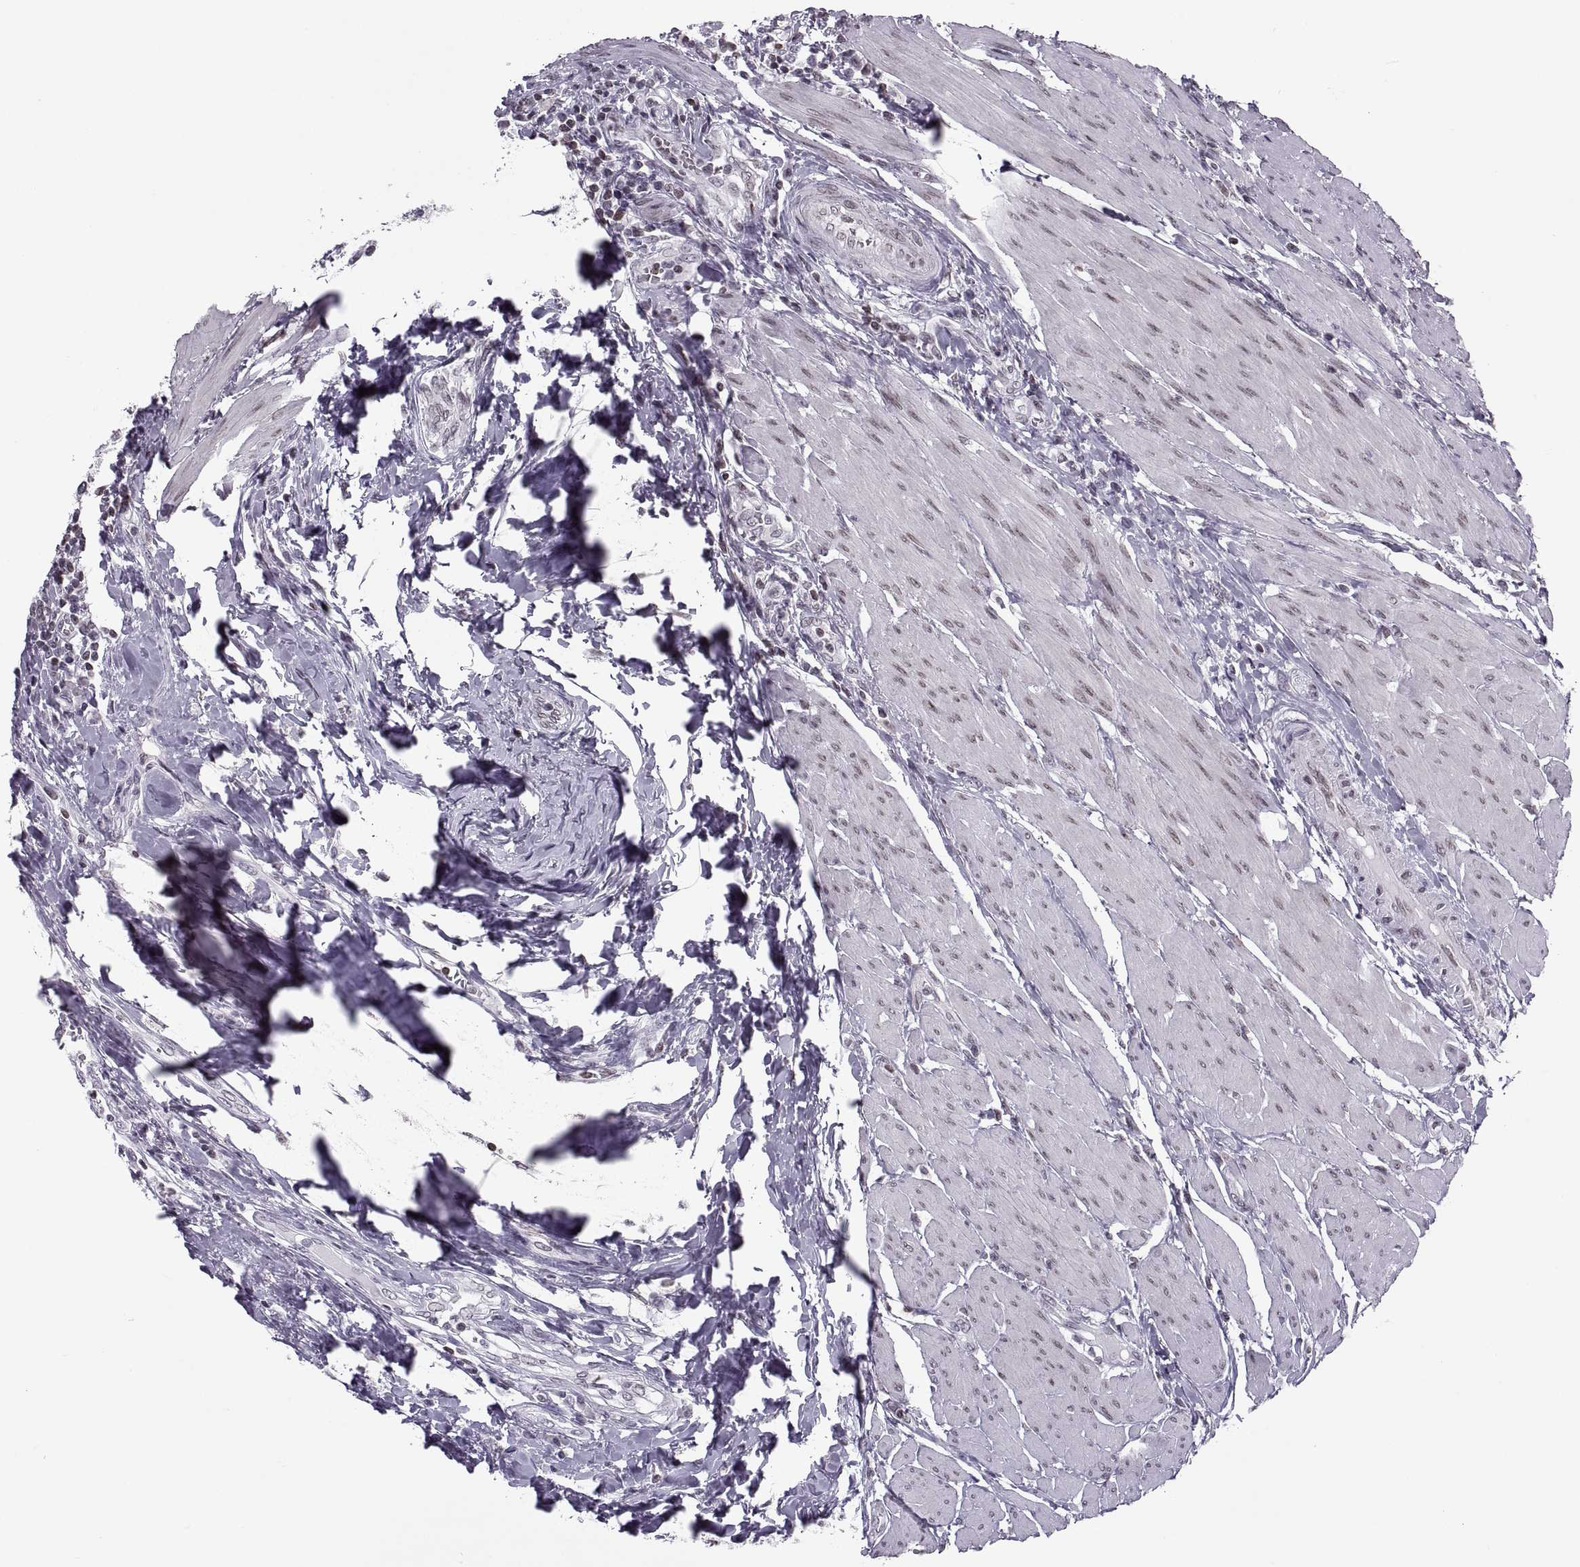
{"staining": {"intensity": "negative", "quantity": "none", "location": "none"}, "tissue": "urothelial cancer", "cell_type": "Tumor cells", "image_type": "cancer", "snomed": [{"axis": "morphology", "description": "Urothelial carcinoma, High grade"}, {"axis": "topography", "description": "Urinary bladder"}], "caption": "The image reveals no staining of tumor cells in high-grade urothelial carcinoma. (DAB (3,3'-diaminobenzidine) IHC, high magnification).", "gene": "H1-8", "patient": {"sex": "female", "age": 58}}